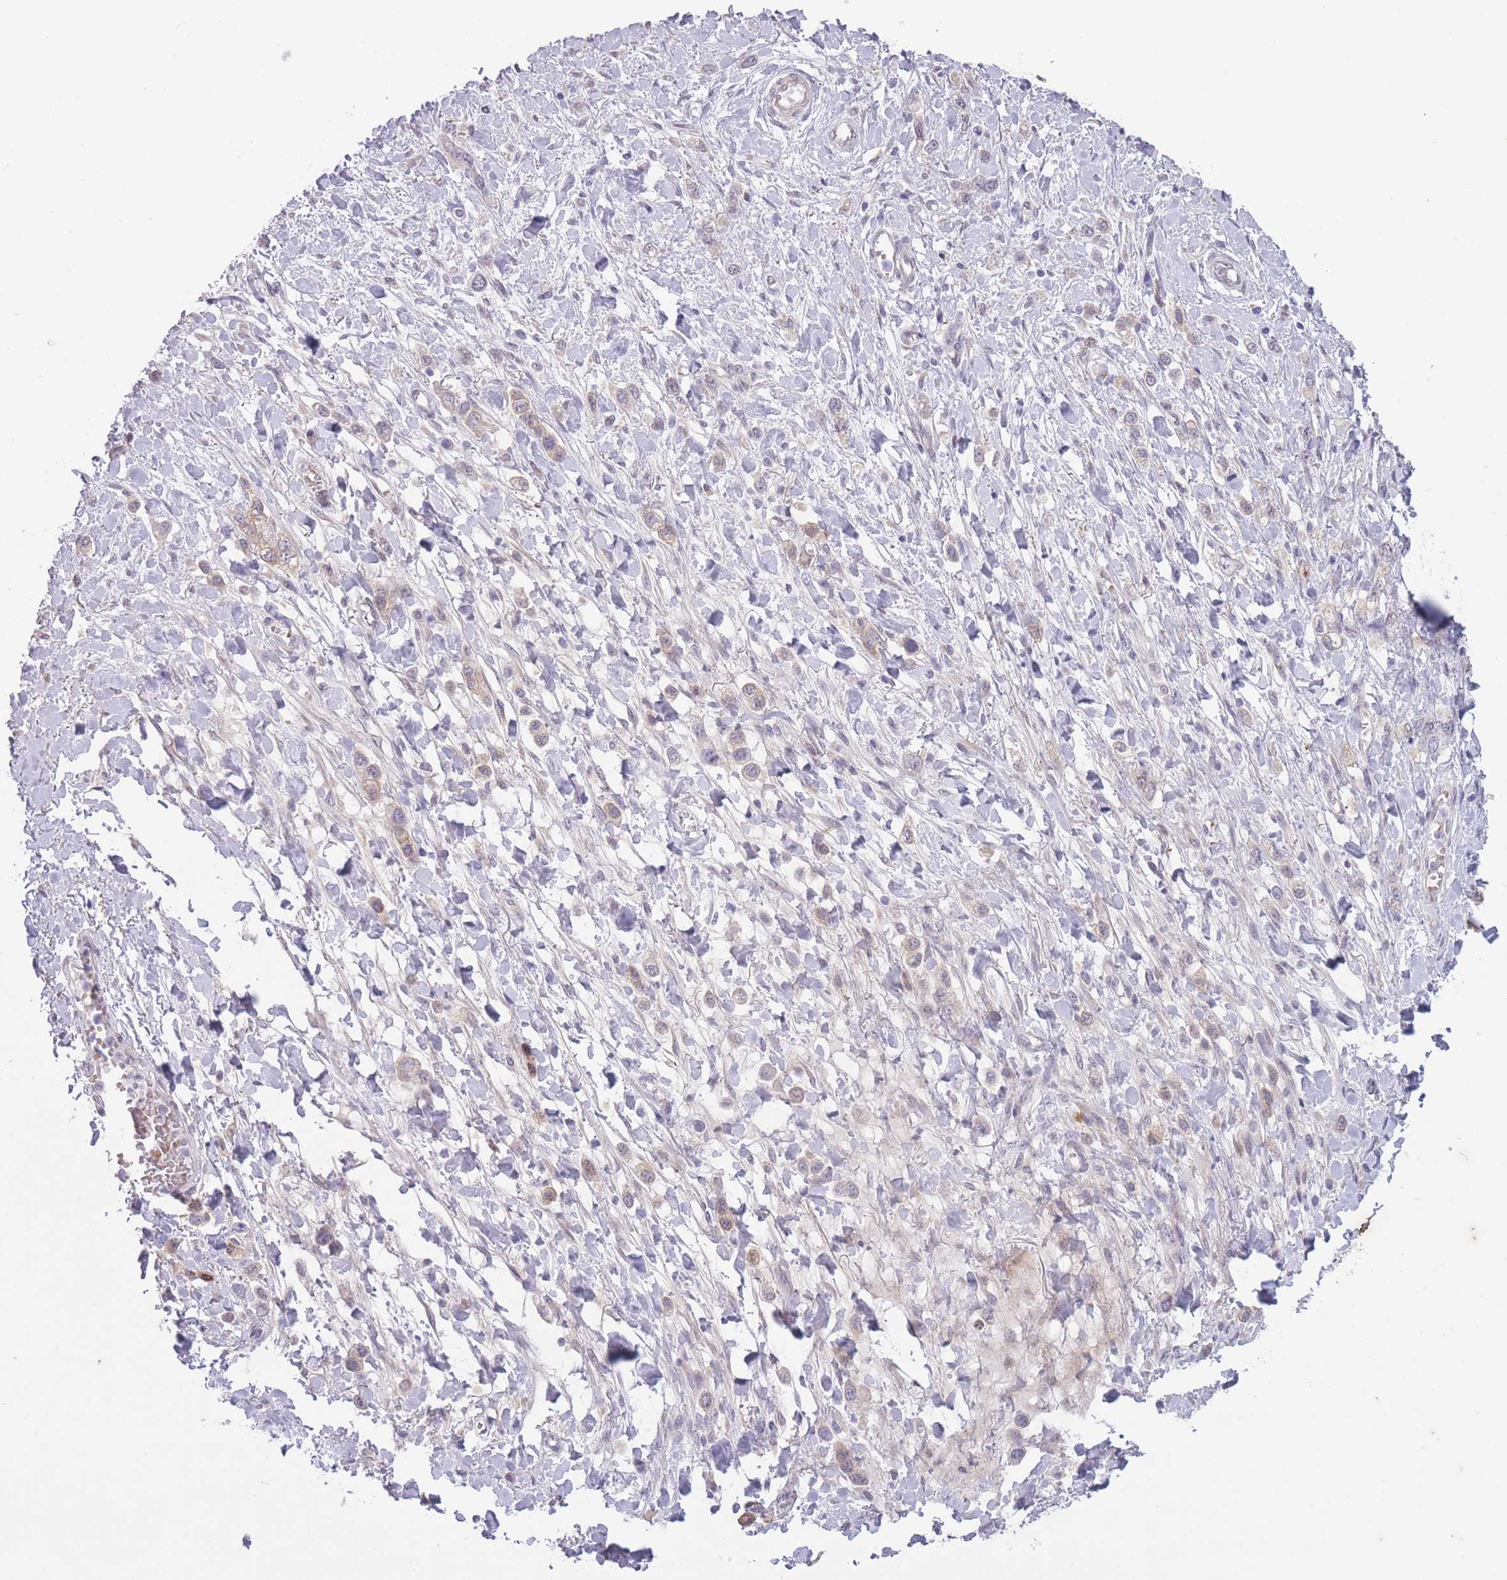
{"staining": {"intensity": "weak", "quantity": "<25%", "location": "cytoplasmic/membranous,nuclear"}, "tissue": "stomach cancer", "cell_type": "Tumor cells", "image_type": "cancer", "snomed": [{"axis": "morphology", "description": "Adenocarcinoma, NOS"}, {"axis": "topography", "description": "Stomach"}], "caption": "Tumor cells show no significant expression in stomach cancer (adenocarcinoma).", "gene": "ARPIN", "patient": {"sex": "female", "age": 65}}